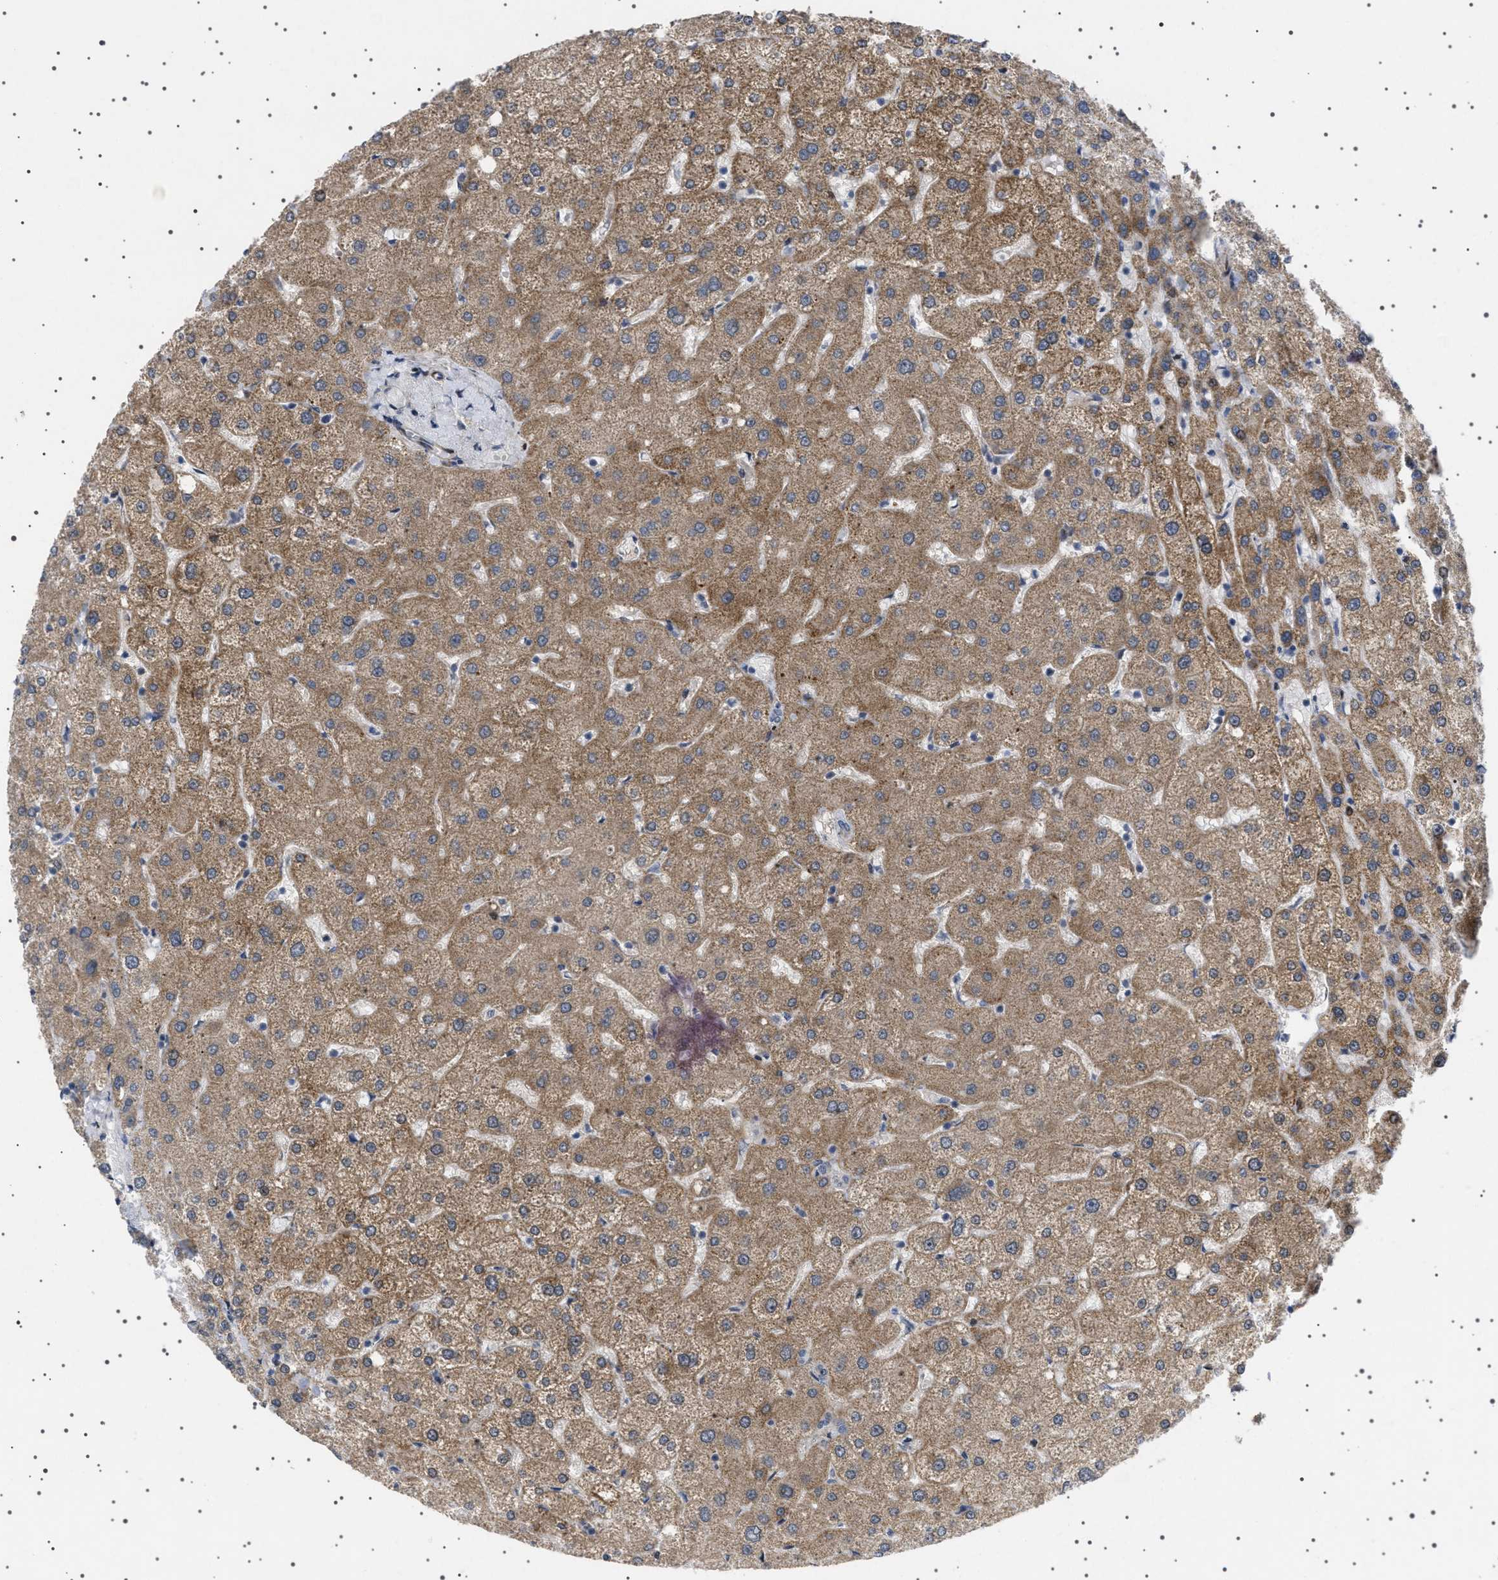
{"staining": {"intensity": "negative", "quantity": "none", "location": "none"}, "tissue": "liver", "cell_type": "Cholangiocytes", "image_type": "normal", "snomed": [{"axis": "morphology", "description": "Normal tissue, NOS"}, {"axis": "topography", "description": "Liver"}], "caption": "DAB (3,3'-diaminobenzidine) immunohistochemical staining of benign liver exhibits no significant expression in cholangiocytes. (Brightfield microscopy of DAB IHC at high magnification).", "gene": "HTR1A", "patient": {"sex": "male", "age": 73}}